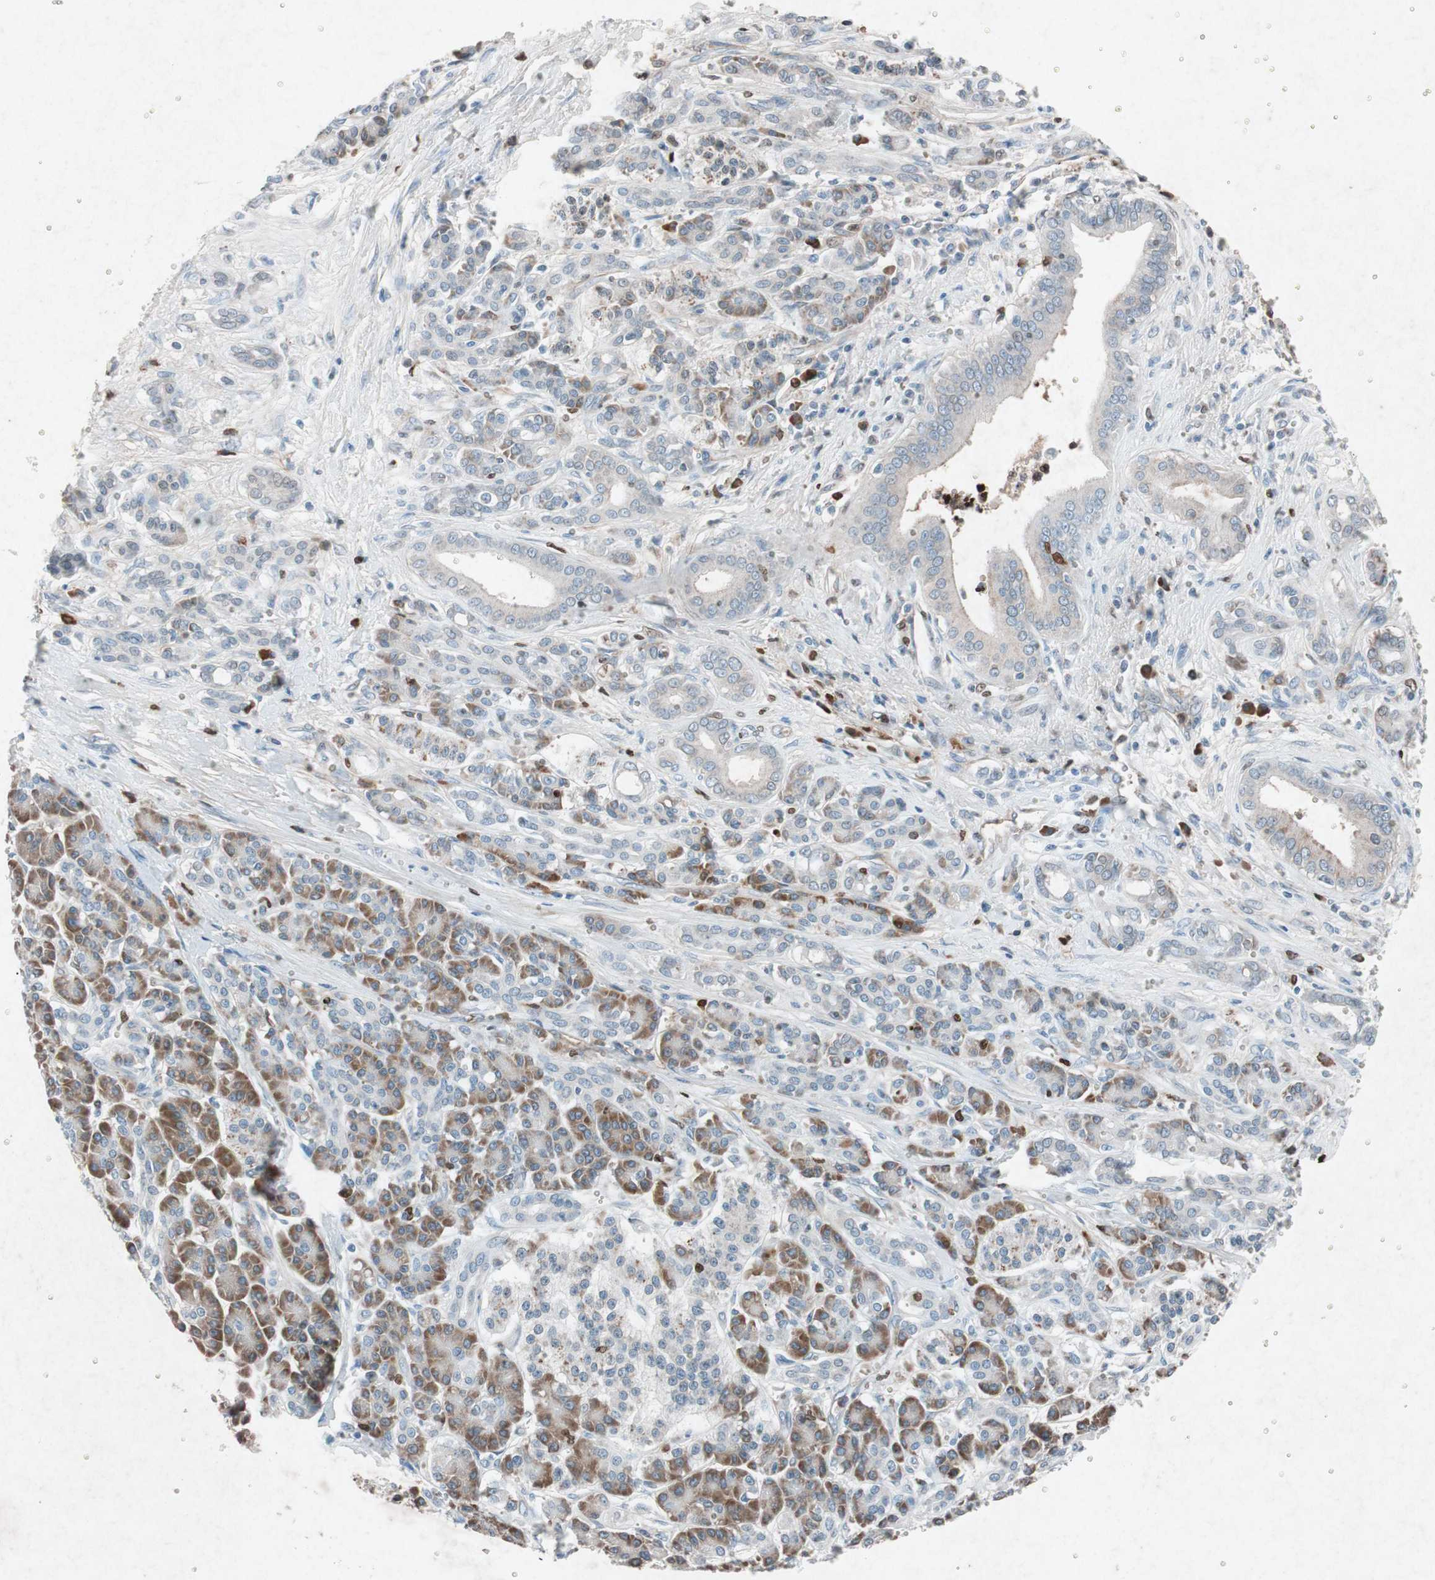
{"staining": {"intensity": "weak", "quantity": "25%-75%", "location": "cytoplasmic/membranous"}, "tissue": "pancreatic cancer", "cell_type": "Tumor cells", "image_type": "cancer", "snomed": [{"axis": "morphology", "description": "Adenocarcinoma, NOS"}, {"axis": "topography", "description": "Pancreas"}], "caption": "Weak cytoplasmic/membranous protein staining is present in about 25%-75% of tumor cells in pancreatic adenocarcinoma.", "gene": "GRB7", "patient": {"sex": "male", "age": 59}}